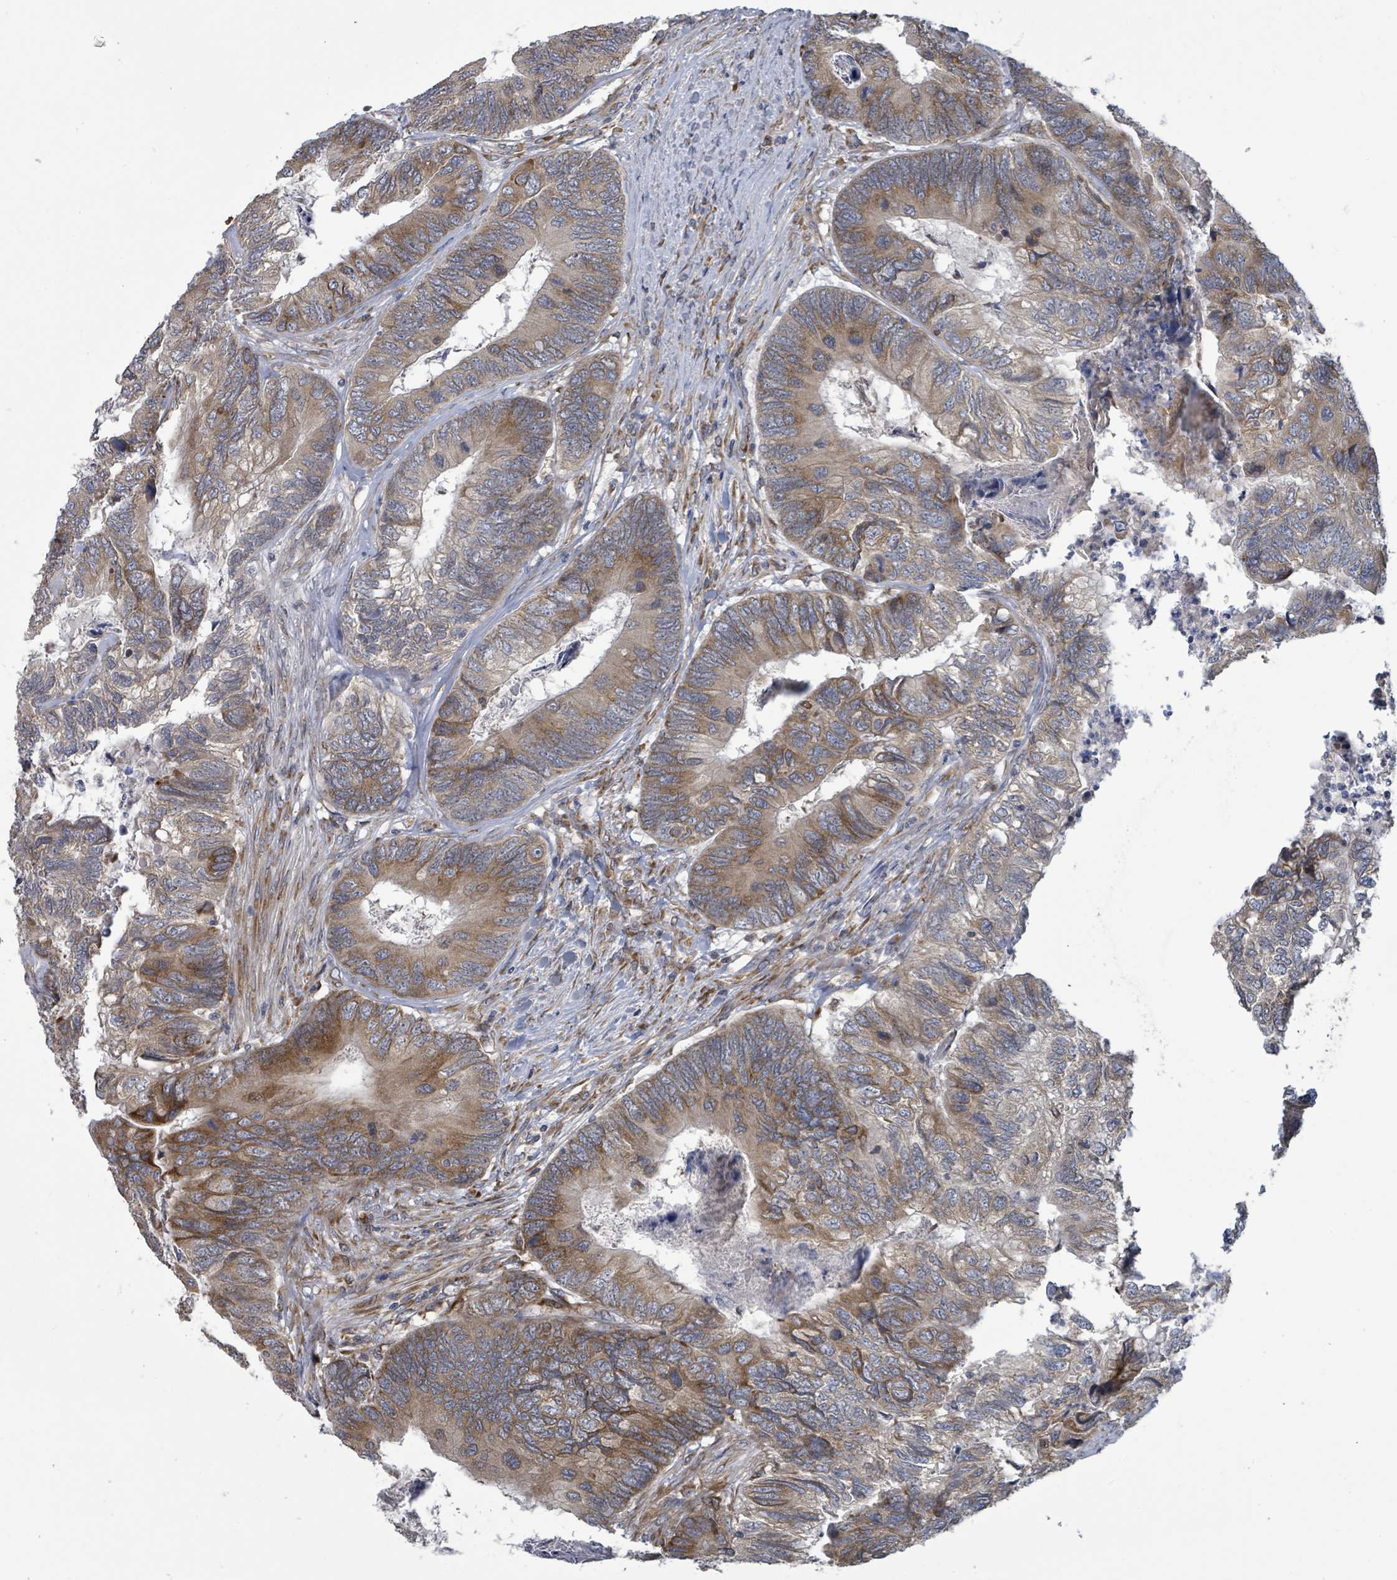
{"staining": {"intensity": "weak", "quantity": ">75%", "location": "cytoplasmic/membranous"}, "tissue": "colorectal cancer", "cell_type": "Tumor cells", "image_type": "cancer", "snomed": [{"axis": "morphology", "description": "Adenocarcinoma, NOS"}, {"axis": "topography", "description": "Colon"}], "caption": "Immunohistochemistry (IHC) (DAB (3,3'-diaminobenzidine)) staining of human colorectal cancer (adenocarcinoma) exhibits weak cytoplasmic/membranous protein positivity in about >75% of tumor cells.", "gene": "NOMO1", "patient": {"sex": "female", "age": 67}}